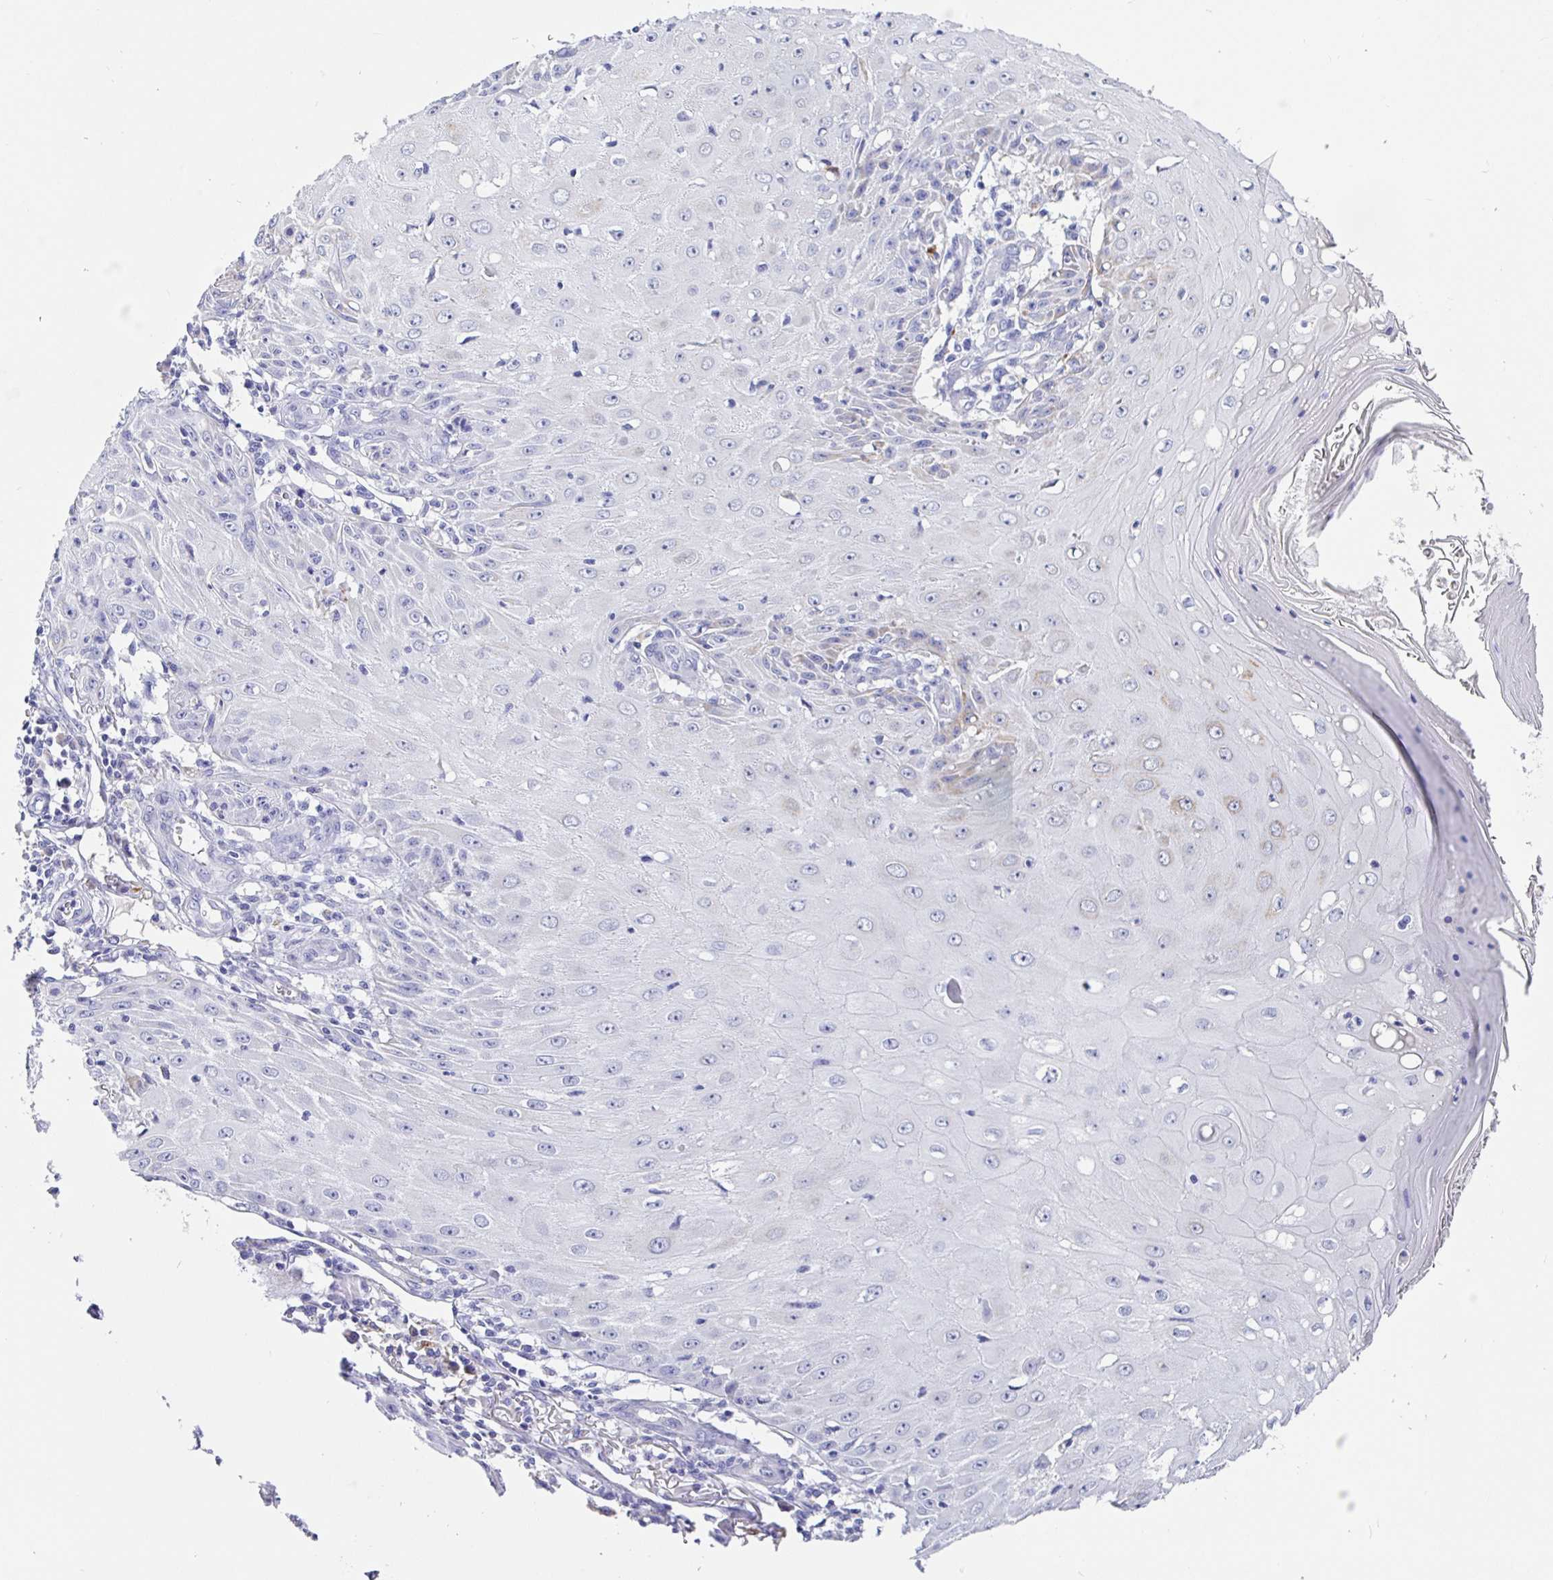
{"staining": {"intensity": "negative", "quantity": "none", "location": "none"}, "tissue": "skin cancer", "cell_type": "Tumor cells", "image_type": "cancer", "snomed": [{"axis": "morphology", "description": "Squamous cell carcinoma, NOS"}, {"axis": "topography", "description": "Skin"}], "caption": "Human skin squamous cell carcinoma stained for a protein using immunohistochemistry (IHC) demonstrates no staining in tumor cells.", "gene": "MAOA", "patient": {"sex": "female", "age": 73}}